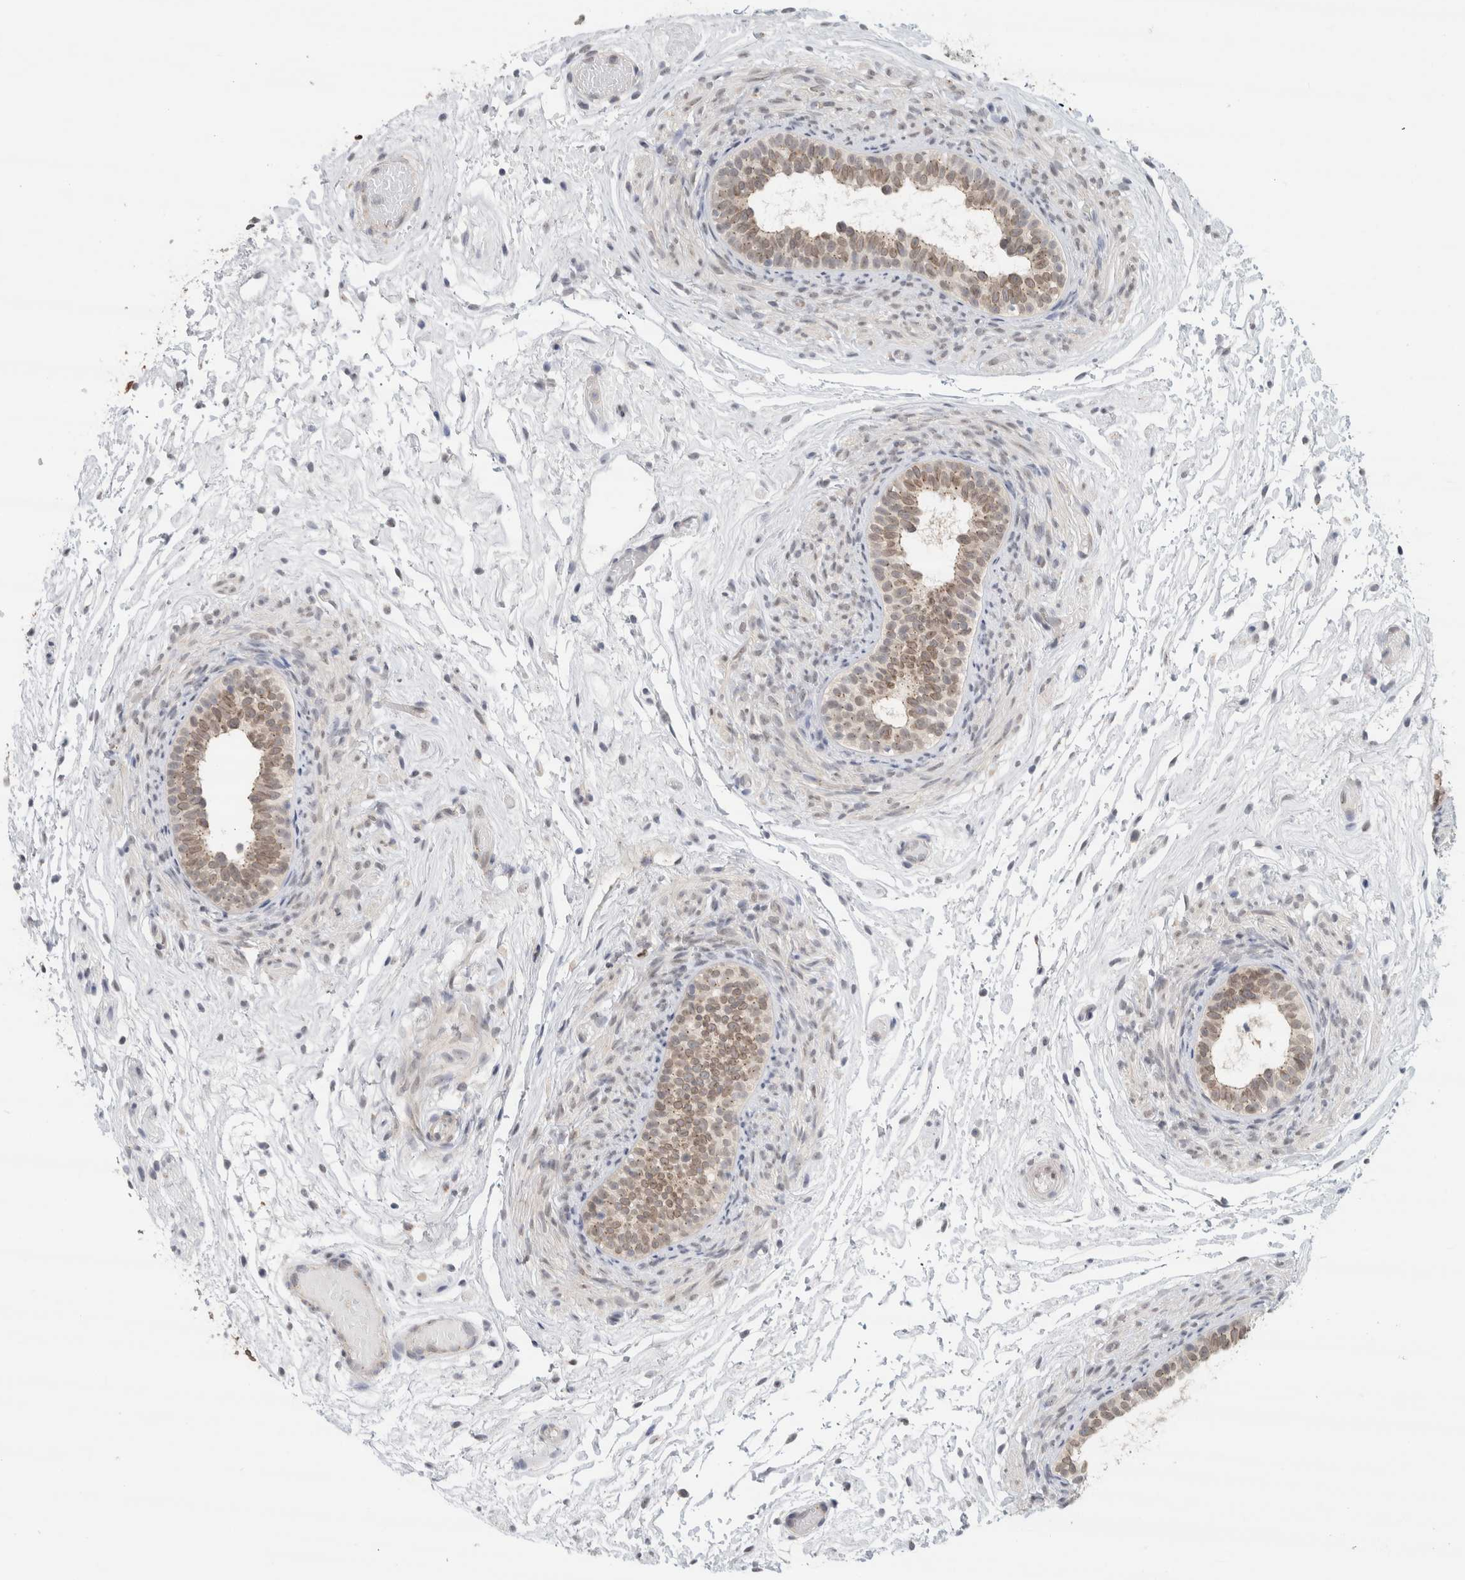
{"staining": {"intensity": "moderate", "quantity": "25%-75%", "location": "cytoplasmic/membranous,nuclear"}, "tissue": "epididymis", "cell_type": "Glandular cells", "image_type": "normal", "snomed": [{"axis": "morphology", "description": "Normal tissue, NOS"}, {"axis": "topography", "description": "Epididymis"}], "caption": "Immunohistochemical staining of unremarkable human epididymis displays moderate cytoplasmic/membranous,nuclear protein expression in approximately 25%-75% of glandular cells.", "gene": "EIF4G3", "patient": {"sex": "male", "age": 5}}